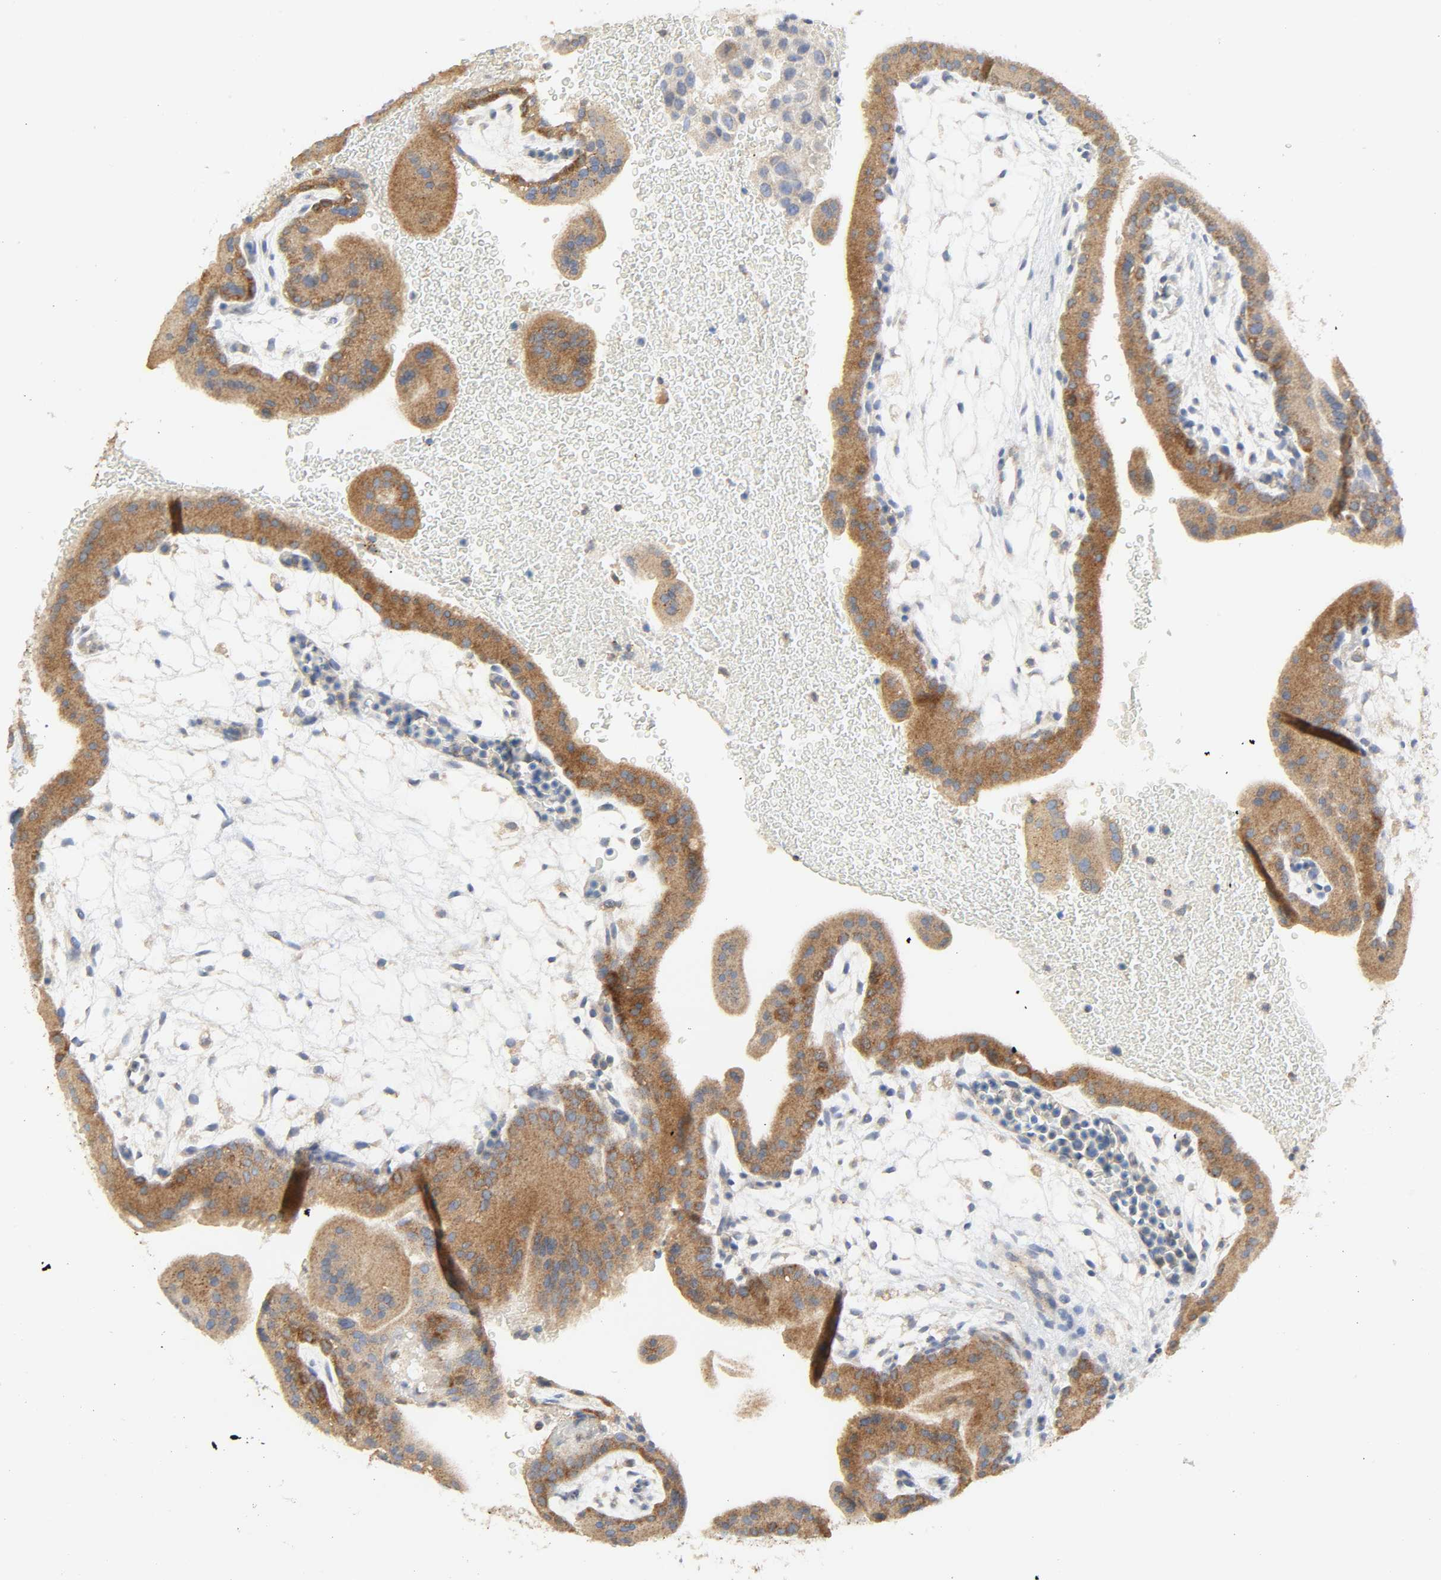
{"staining": {"intensity": "moderate", "quantity": ">75%", "location": "cytoplasmic/membranous"}, "tissue": "placenta", "cell_type": "Trophoblastic cells", "image_type": "normal", "snomed": [{"axis": "morphology", "description": "Normal tissue, NOS"}, {"axis": "topography", "description": "Placenta"}], "caption": "This histopathology image shows immunohistochemistry (IHC) staining of unremarkable human placenta, with medium moderate cytoplasmic/membranous expression in about >75% of trophoblastic cells.", "gene": "CAMK2A", "patient": {"sex": "female", "age": 19}}